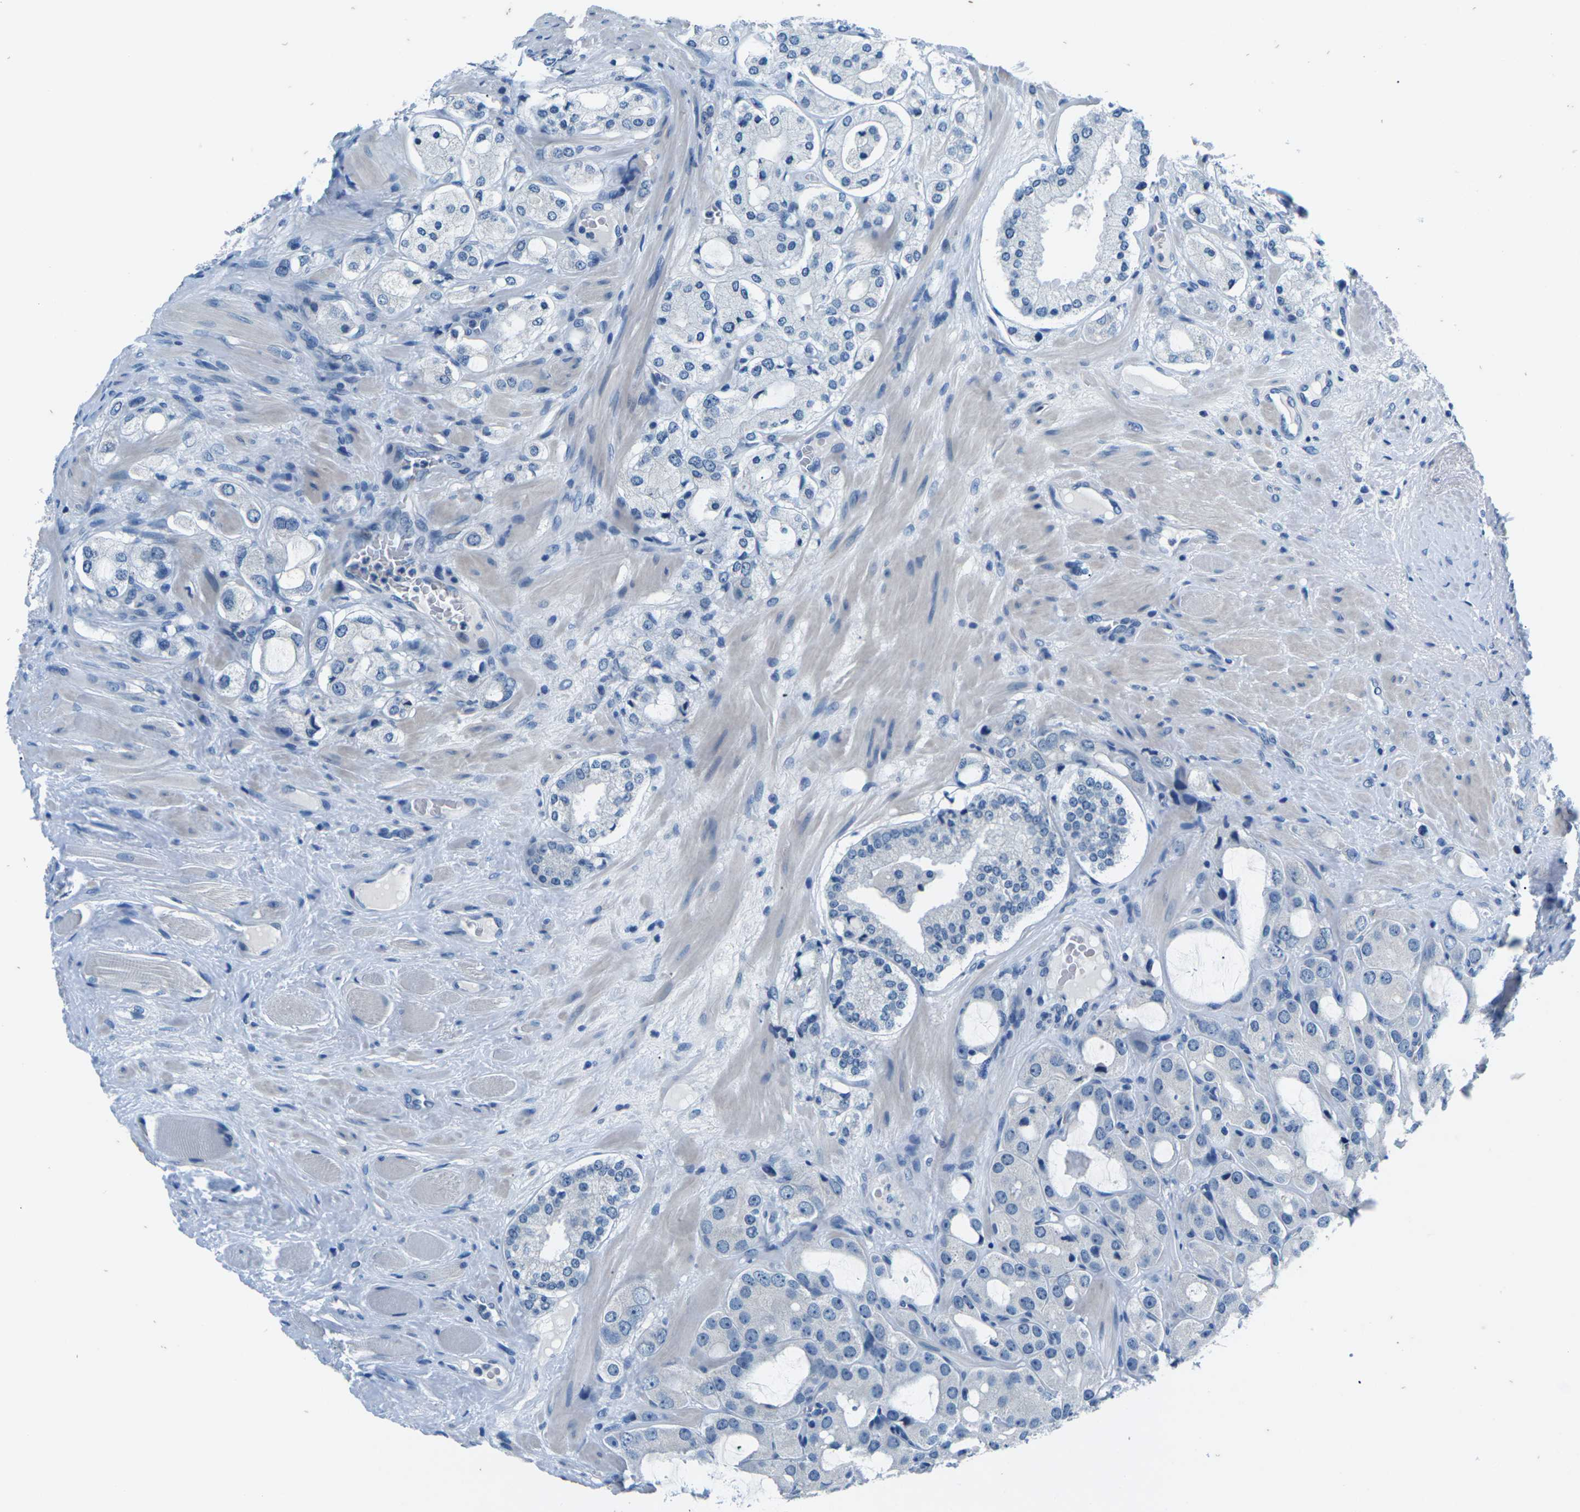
{"staining": {"intensity": "negative", "quantity": "none", "location": "none"}, "tissue": "prostate cancer", "cell_type": "Tumor cells", "image_type": "cancer", "snomed": [{"axis": "morphology", "description": "Adenocarcinoma, High grade"}, {"axis": "topography", "description": "Prostate"}], "caption": "Immunohistochemistry image of neoplastic tissue: prostate cancer (high-grade adenocarcinoma) stained with DAB displays no significant protein expression in tumor cells. (Brightfield microscopy of DAB immunohistochemistry (IHC) at high magnification).", "gene": "UMOD", "patient": {"sex": "male", "age": 65}}